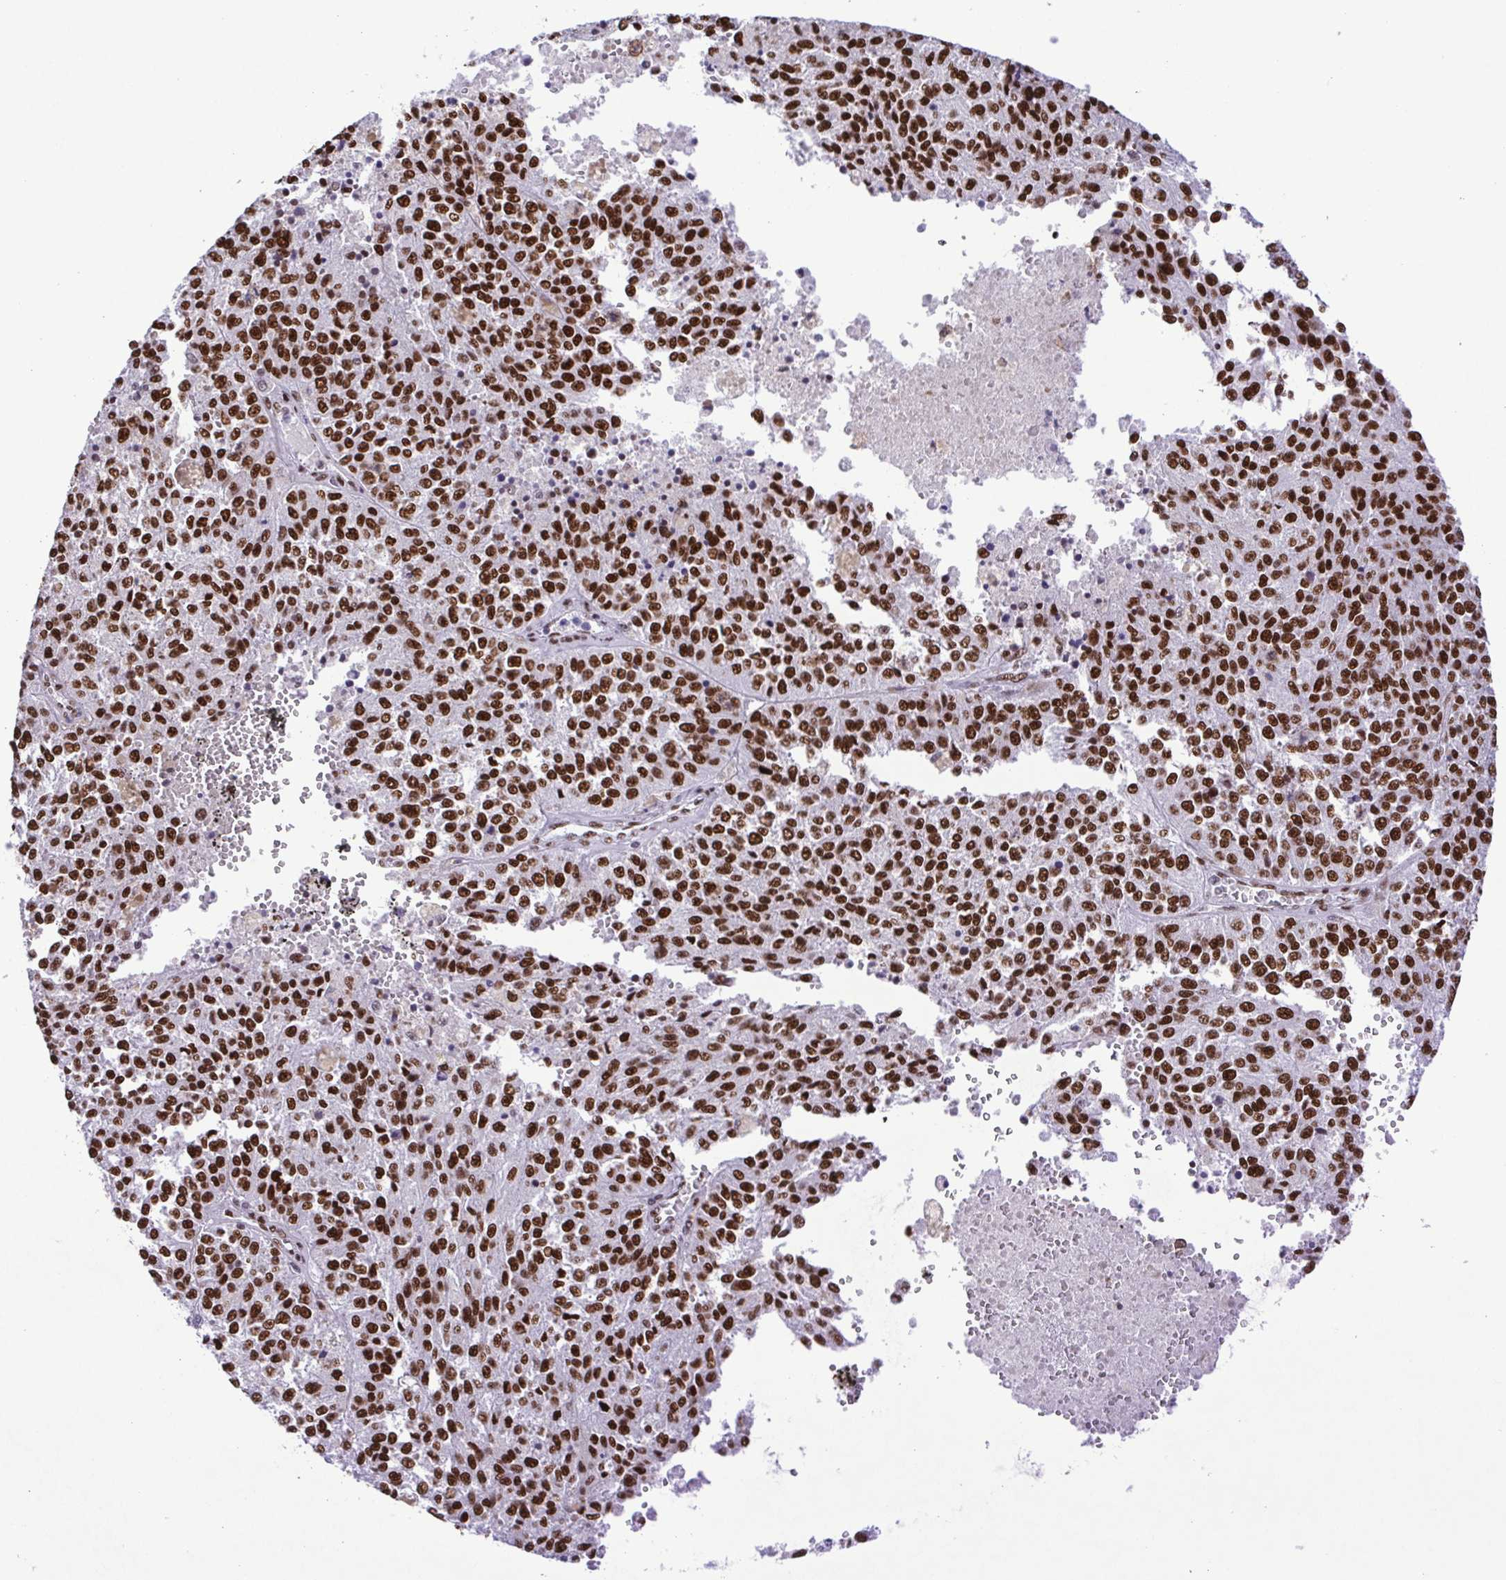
{"staining": {"intensity": "strong", "quantity": ">75%", "location": "nuclear"}, "tissue": "melanoma", "cell_type": "Tumor cells", "image_type": "cancer", "snomed": [{"axis": "morphology", "description": "Malignant melanoma, Metastatic site"}, {"axis": "topography", "description": "Lymph node"}], "caption": "Melanoma tissue reveals strong nuclear positivity in about >75% of tumor cells", "gene": "TRIM28", "patient": {"sex": "female", "age": 64}}